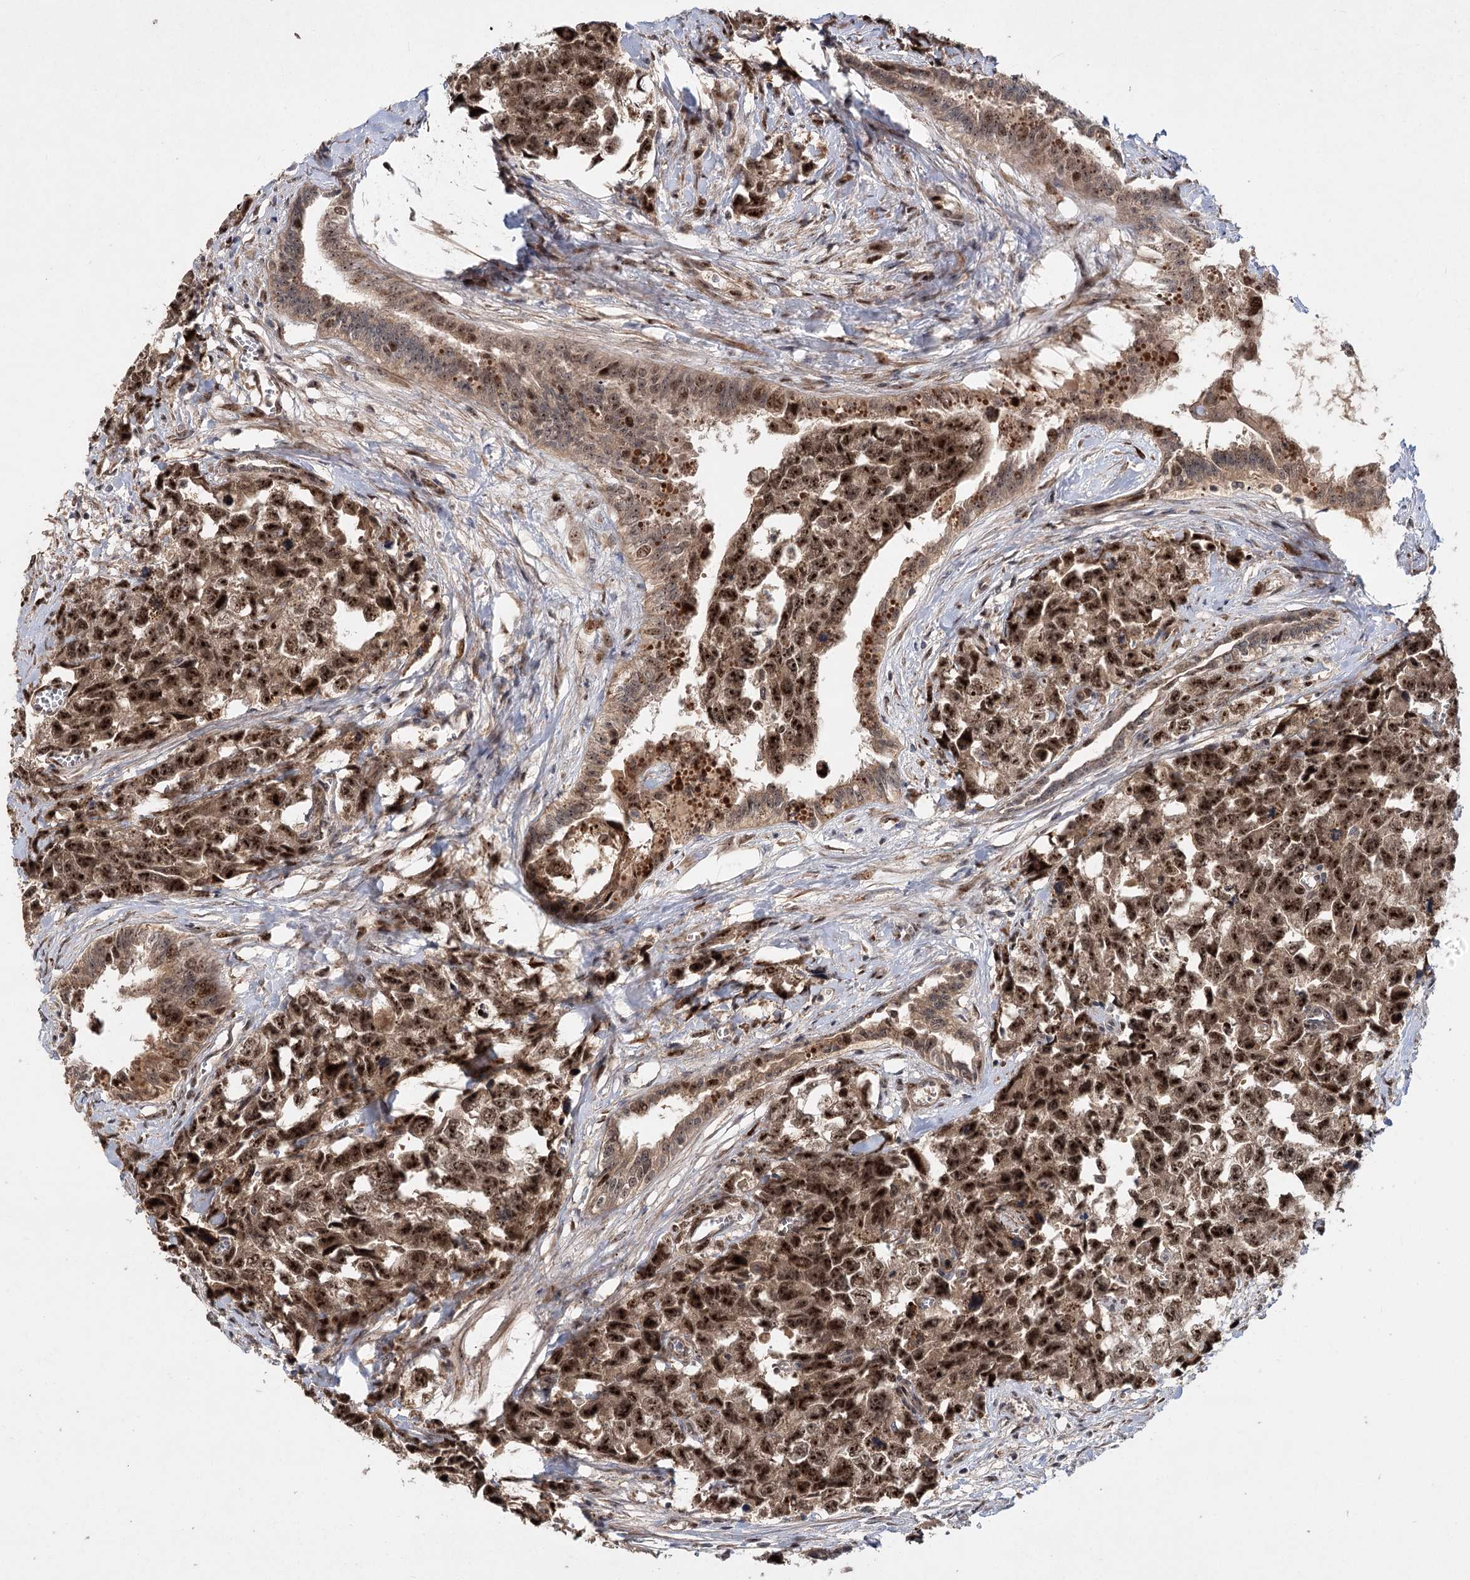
{"staining": {"intensity": "strong", "quantity": ">75%", "location": "nuclear"}, "tissue": "testis cancer", "cell_type": "Tumor cells", "image_type": "cancer", "snomed": [{"axis": "morphology", "description": "Carcinoma, Embryonal, NOS"}, {"axis": "topography", "description": "Testis"}], "caption": "Brown immunohistochemical staining in testis cancer (embryonal carcinoma) reveals strong nuclear staining in approximately >75% of tumor cells.", "gene": "PIK3C2A", "patient": {"sex": "male", "age": 31}}